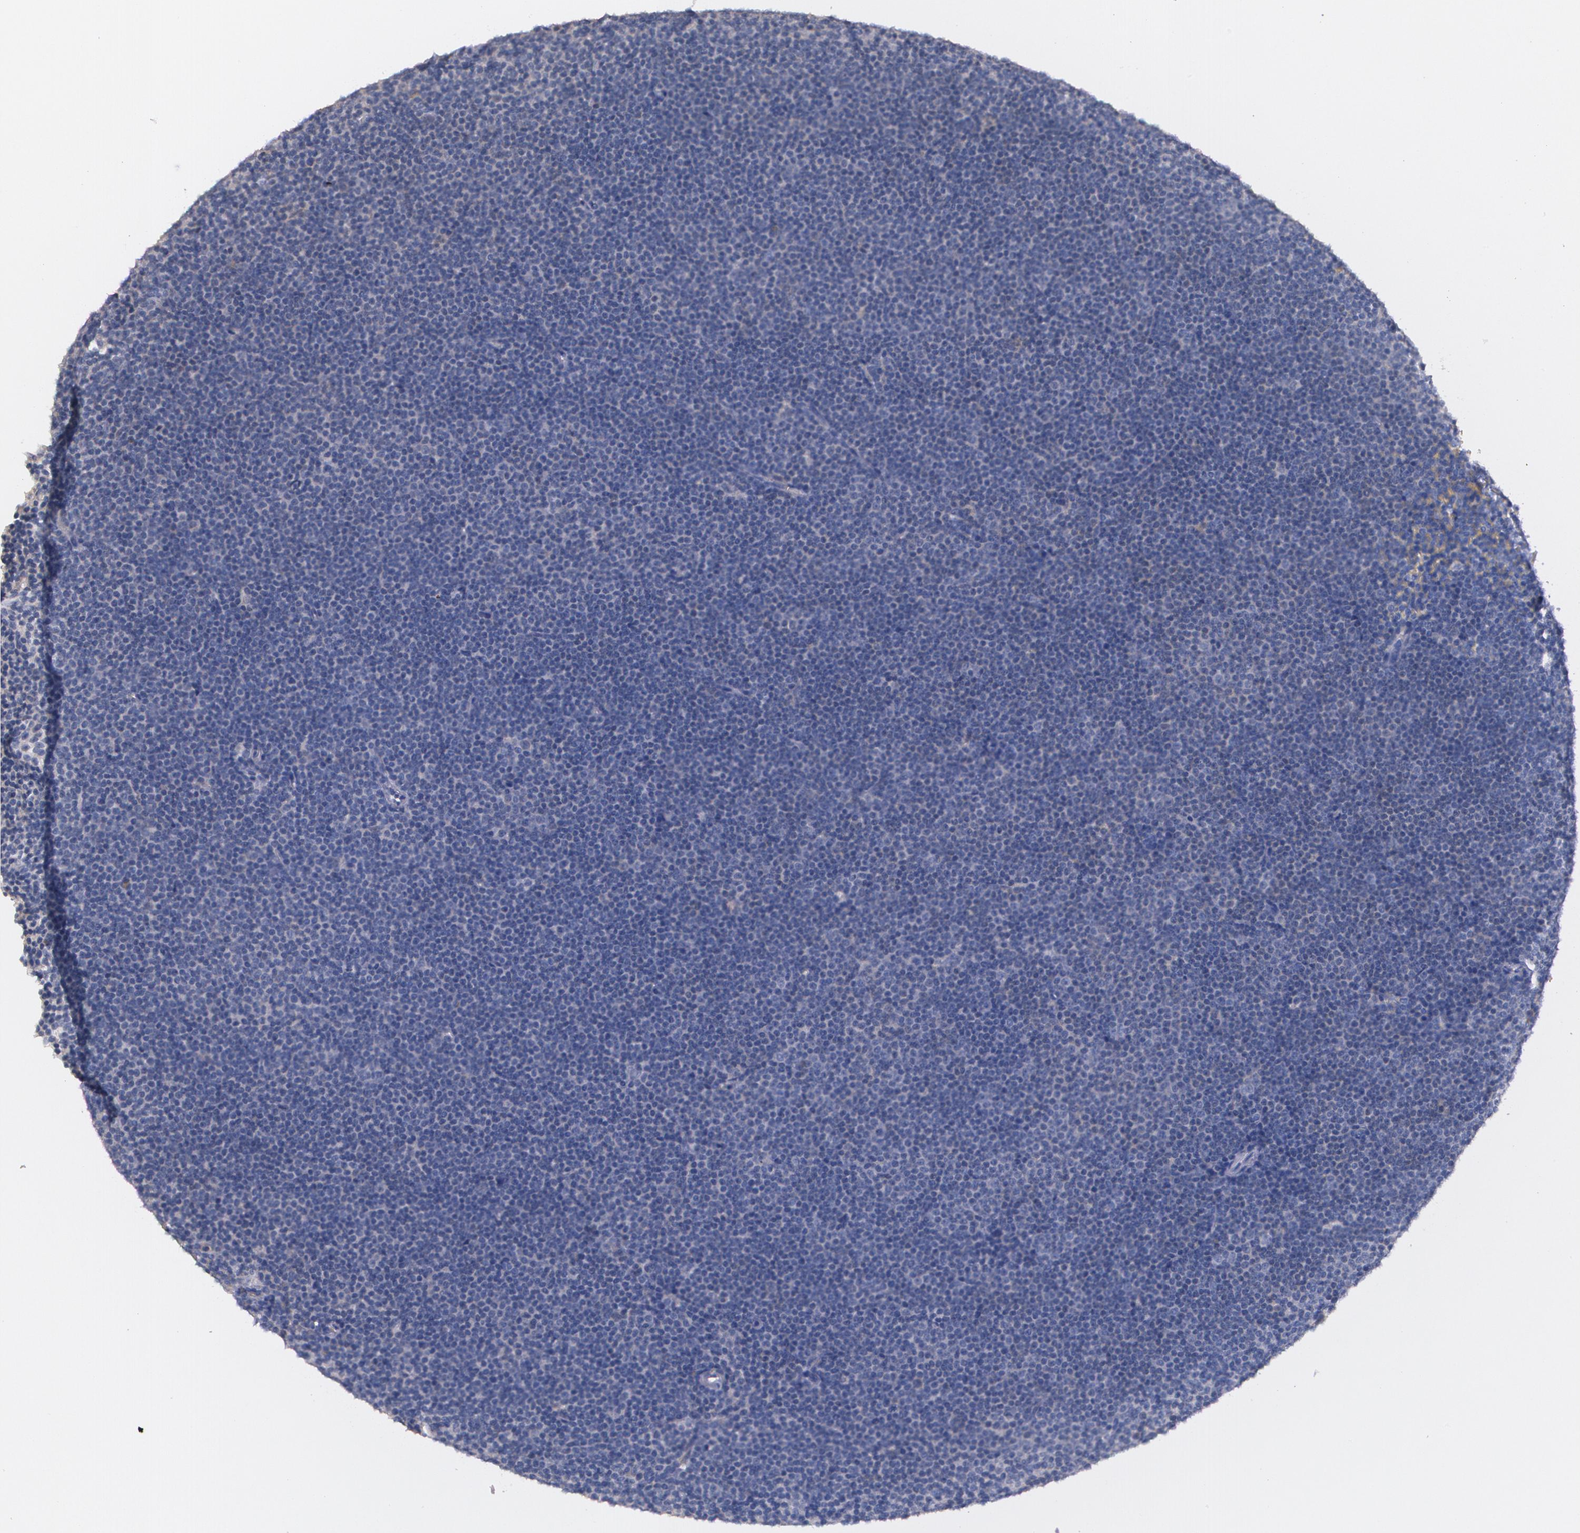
{"staining": {"intensity": "weak", "quantity": "<25%", "location": "cytoplasmic/membranous"}, "tissue": "lymphoma", "cell_type": "Tumor cells", "image_type": "cancer", "snomed": [{"axis": "morphology", "description": "Malignant lymphoma, non-Hodgkin's type, Low grade"}, {"axis": "topography", "description": "Lymph node"}], "caption": "A high-resolution image shows immunohistochemistry staining of lymphoma, which displays no significant positivity in tumor cells. (Brightfield microscopy of DAB immunohistochemistry (IHC) at high magnification).", "gene": "AMBP", "patient": {"sex": "female", "age": 73}}